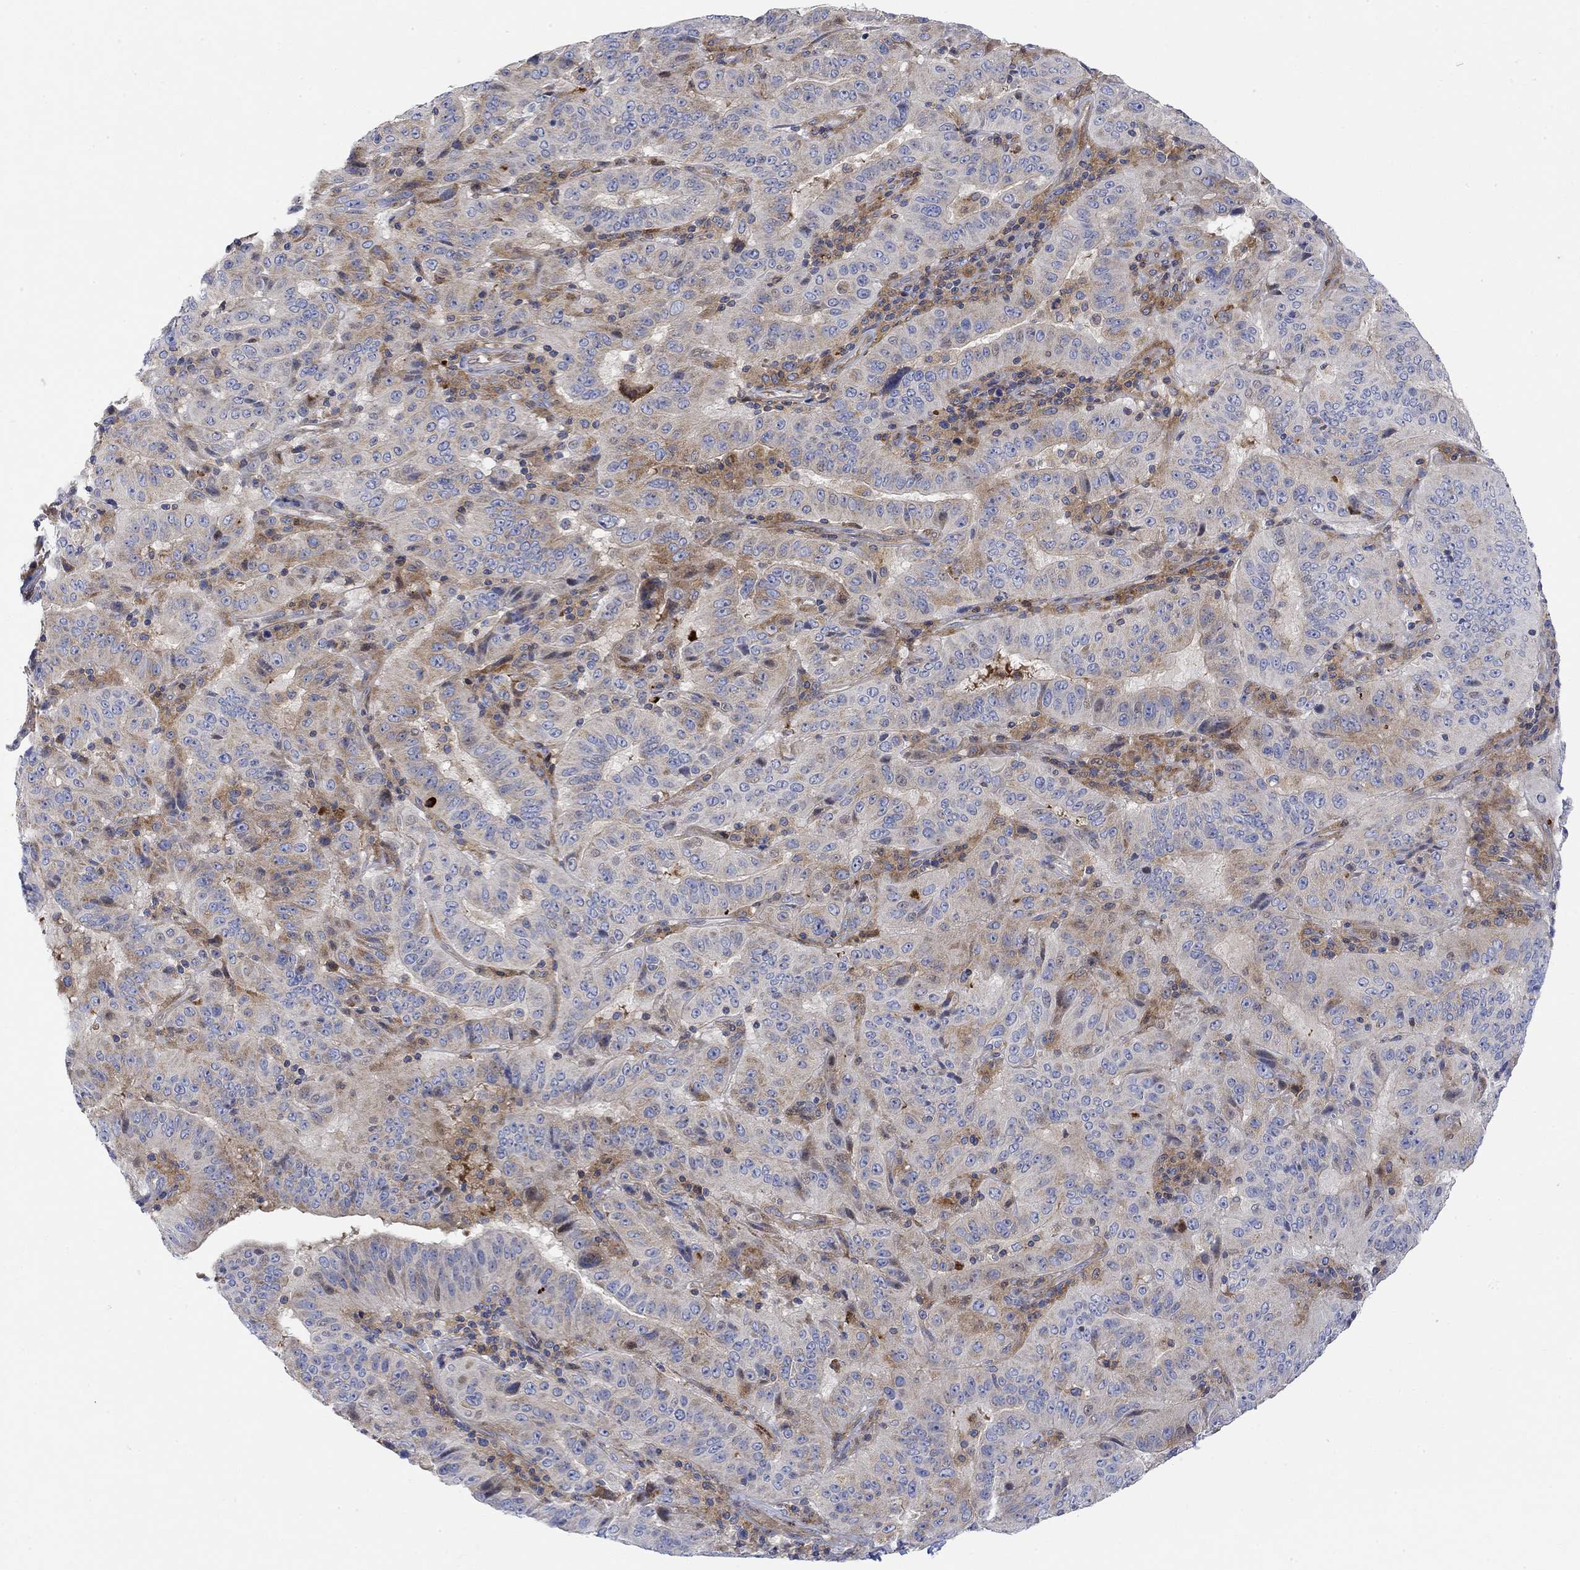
{"staining": {"intensity": "moderate", "quantity": "<25%", "location": "cytoplasmic/membranous"}, "tissue": "pancreatic cancer", "cell_type": "Tumor cells", "image_type": "cancer", "snomed": [{"axis": "morphology", "description": "Adenocarcinoma, NOS"}, {"axis": "topography", "description": "Pancreas"}], "caption": "Moderate cytoplasmic/membranous expression is seen in approximately <25% of tumor cells in adenocarcinoma (pancreatic).", "gene": "ARSK", "patient": {"sex": "male", "age": 63}}